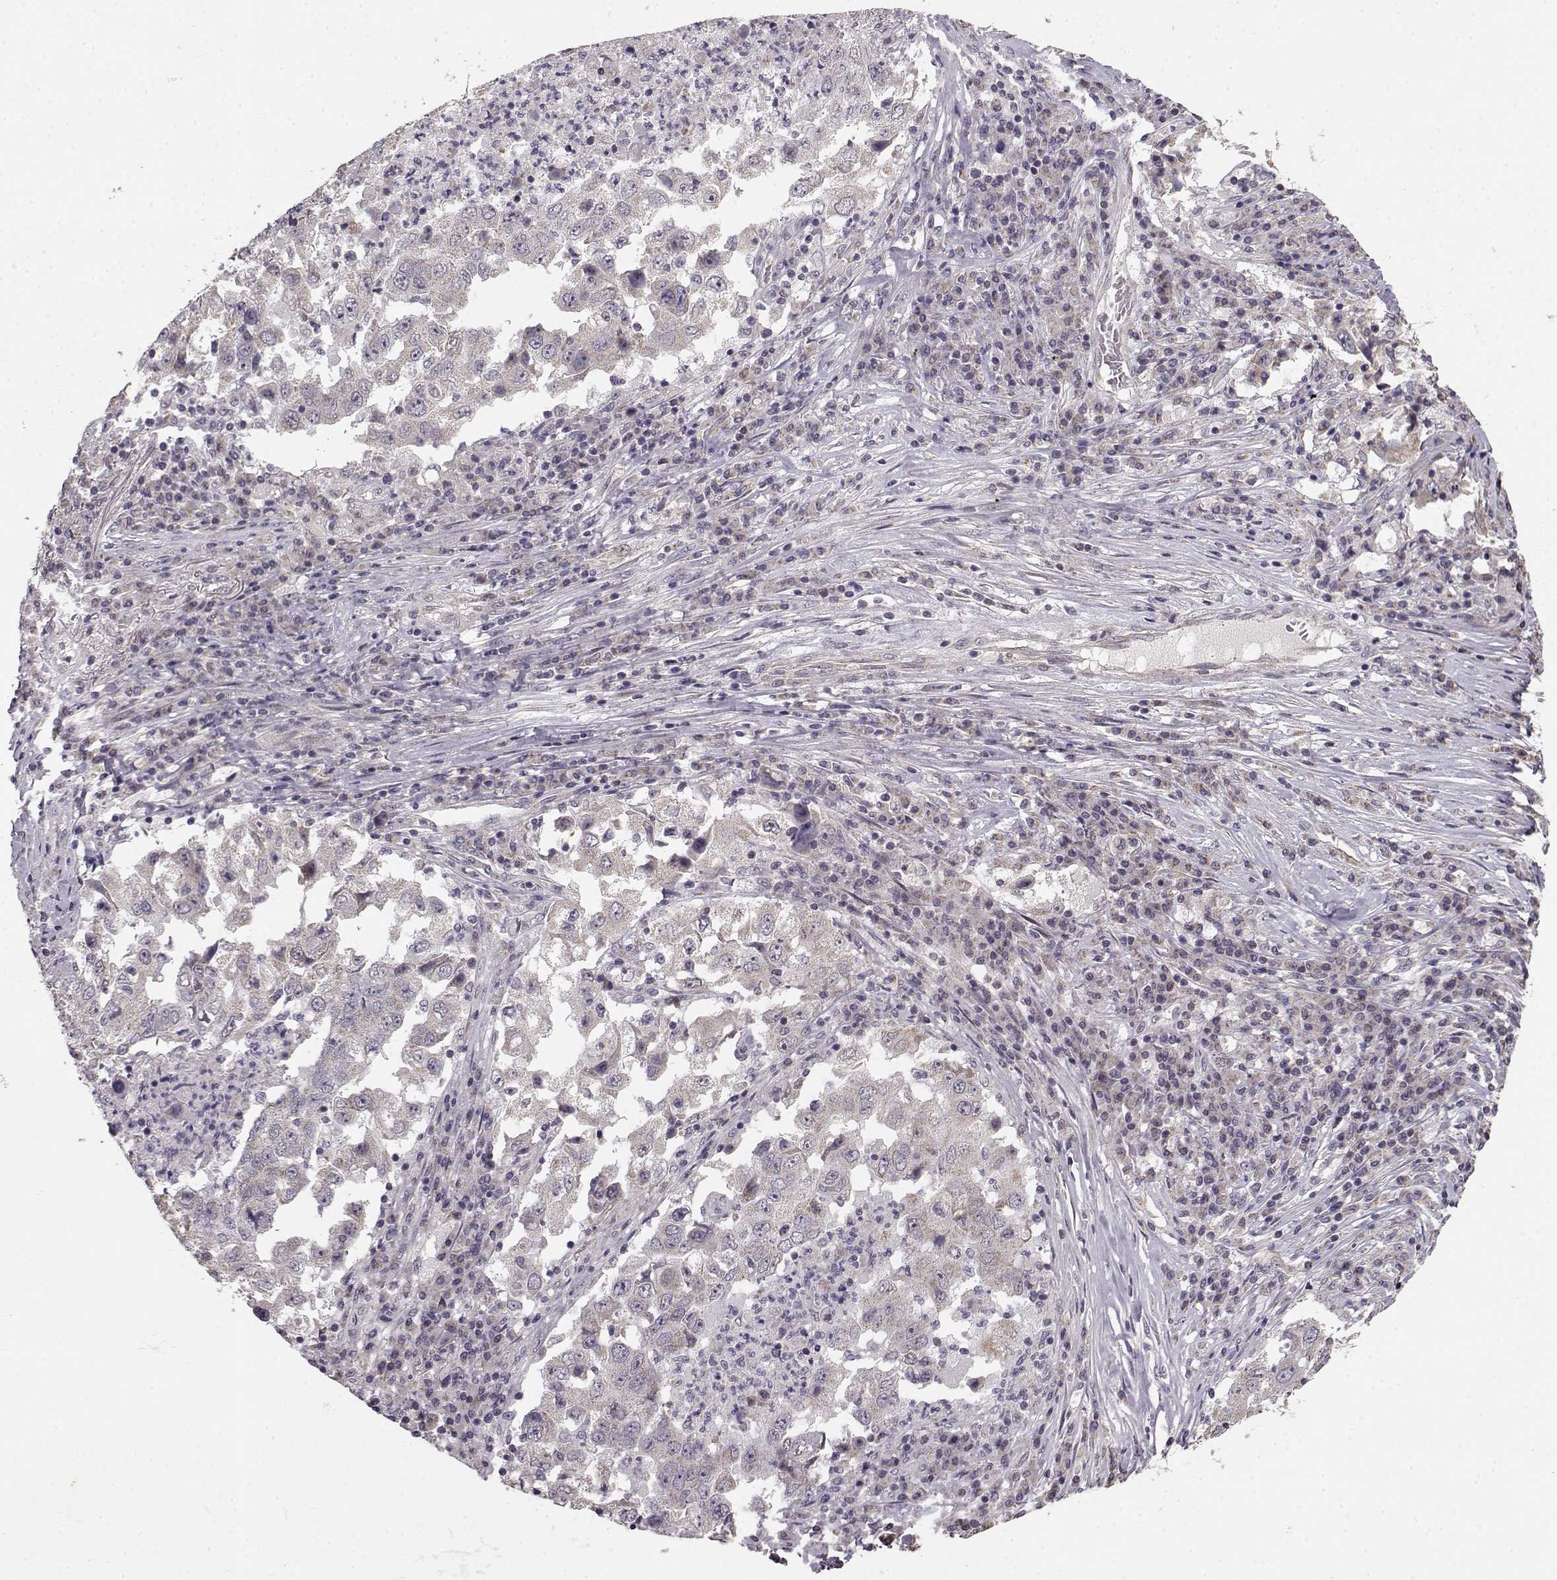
{"staining": {"intensity": "negative", "quantity": "none", "location": "none"}, "tissue": "lung cancer", "cell_type": "Tumor cells", "image_type": "cancer", "snomed": [{"axis": "morphology", "description": "Adenocarcinoma, NOS"}, {"axis": "topography", "description": "Lung"}], "caption": "Lung cancer was stained to show a protein in brown. There is no significant positivity in tumor cells.", "gene": "BACH2", "patient": {"sex": "male", "age": 73}}